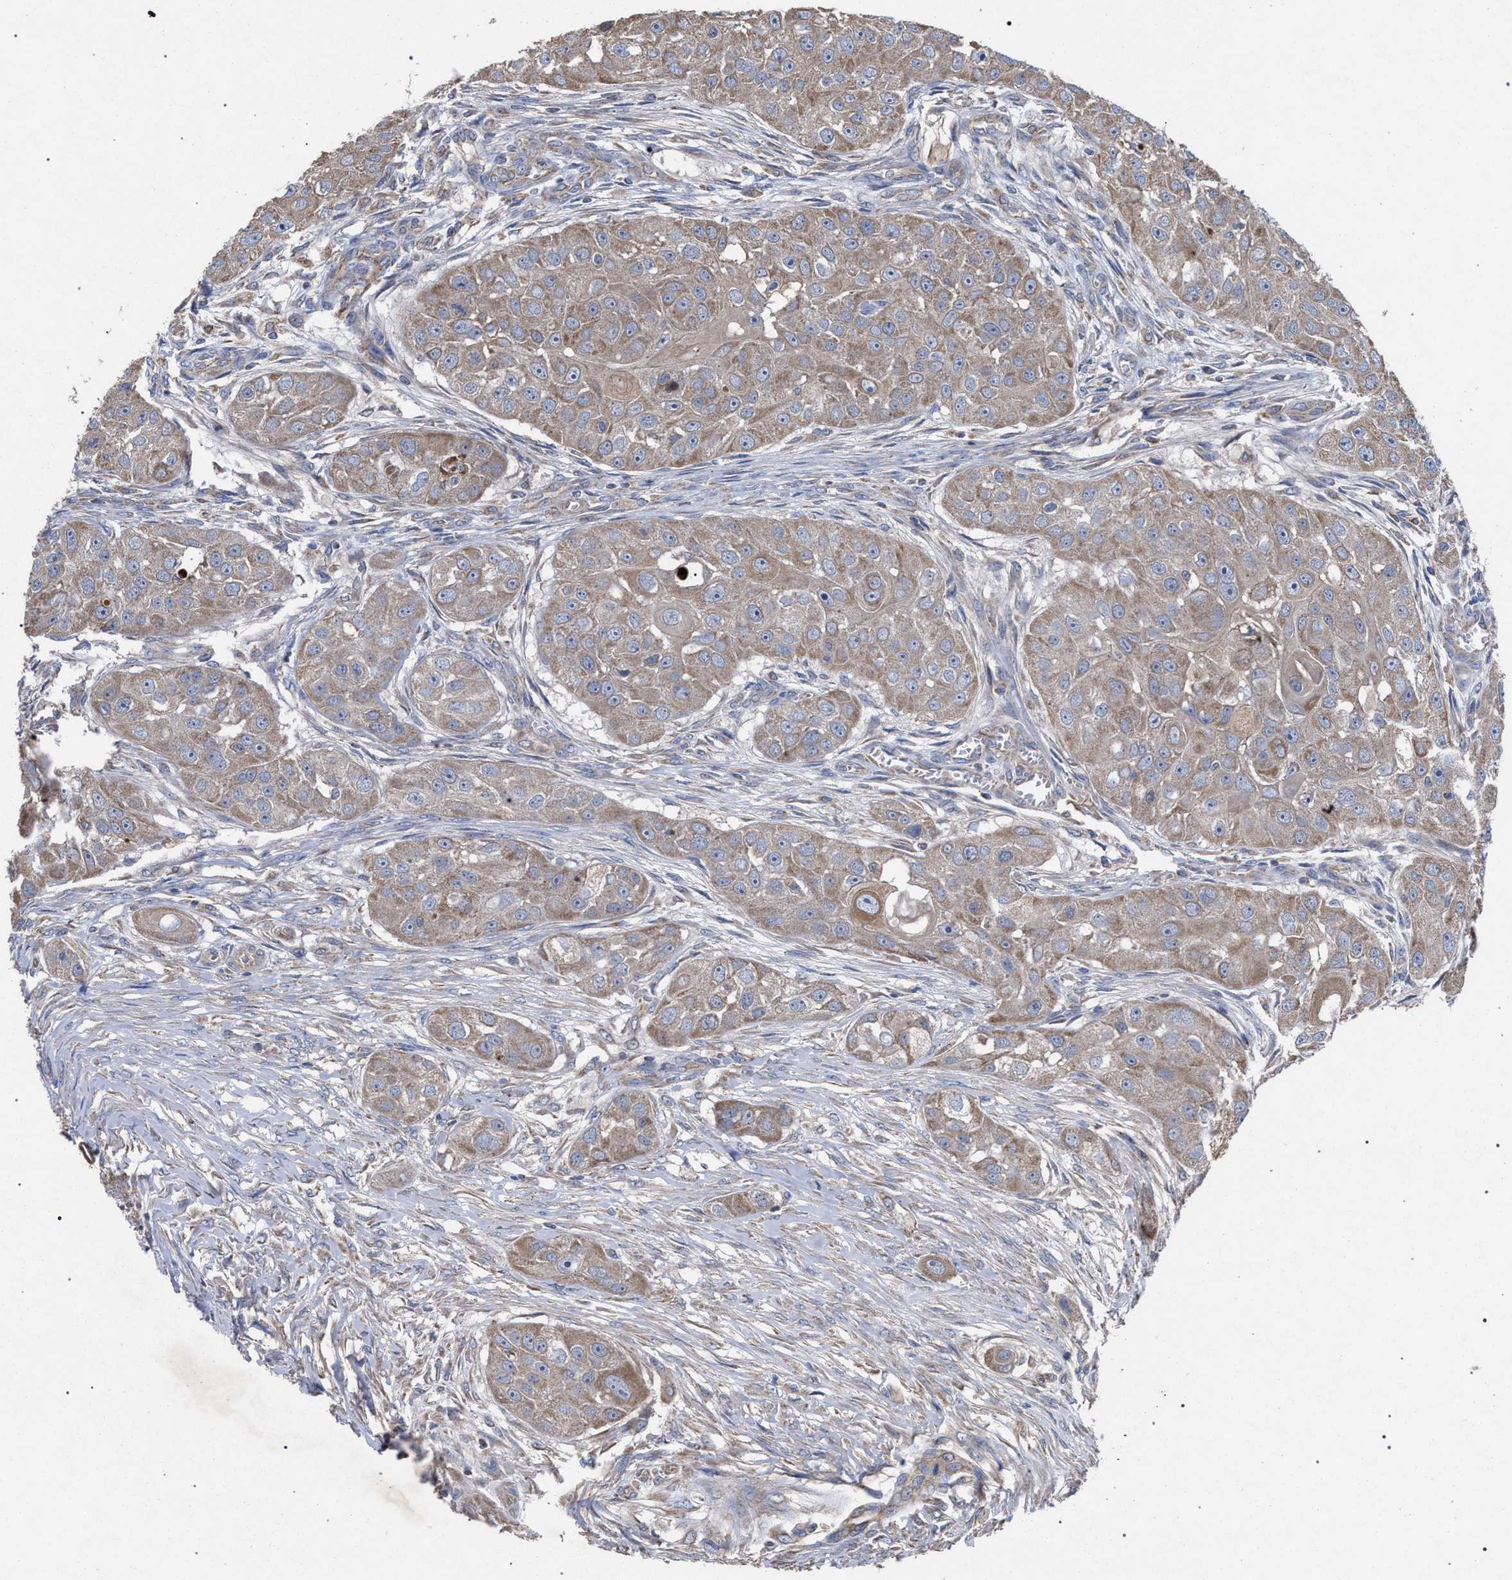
{"staining": {"intensity": "weak", "quantity": ">75%", "location": "cytoplasmic/membranous,nuclear"}, "tissue": "head and neck cancer", "cell_type": "Tumor cells", "image_type": "cancer", "snomed": [{"axis": "morphology", "description": "Normal tissue, NOS"}, {"axis": "morphology", "description": "Squamous cell carcinoma, NOS"}, {"axis": "topography", "description": "Skeletal muscle"}, {"axis": "topography", "description": "Head-Neck"}], "caption": "Brown immunohistochemical staining in human head and neck cancer shows weak cytoplasmic/membranous and nuclear staining in about >75% of tumor cells. (IHC, brightfield microscopy, high magnification).", "gene": "BCL2L12", "patient": {"sex": "male", "age": 51}}